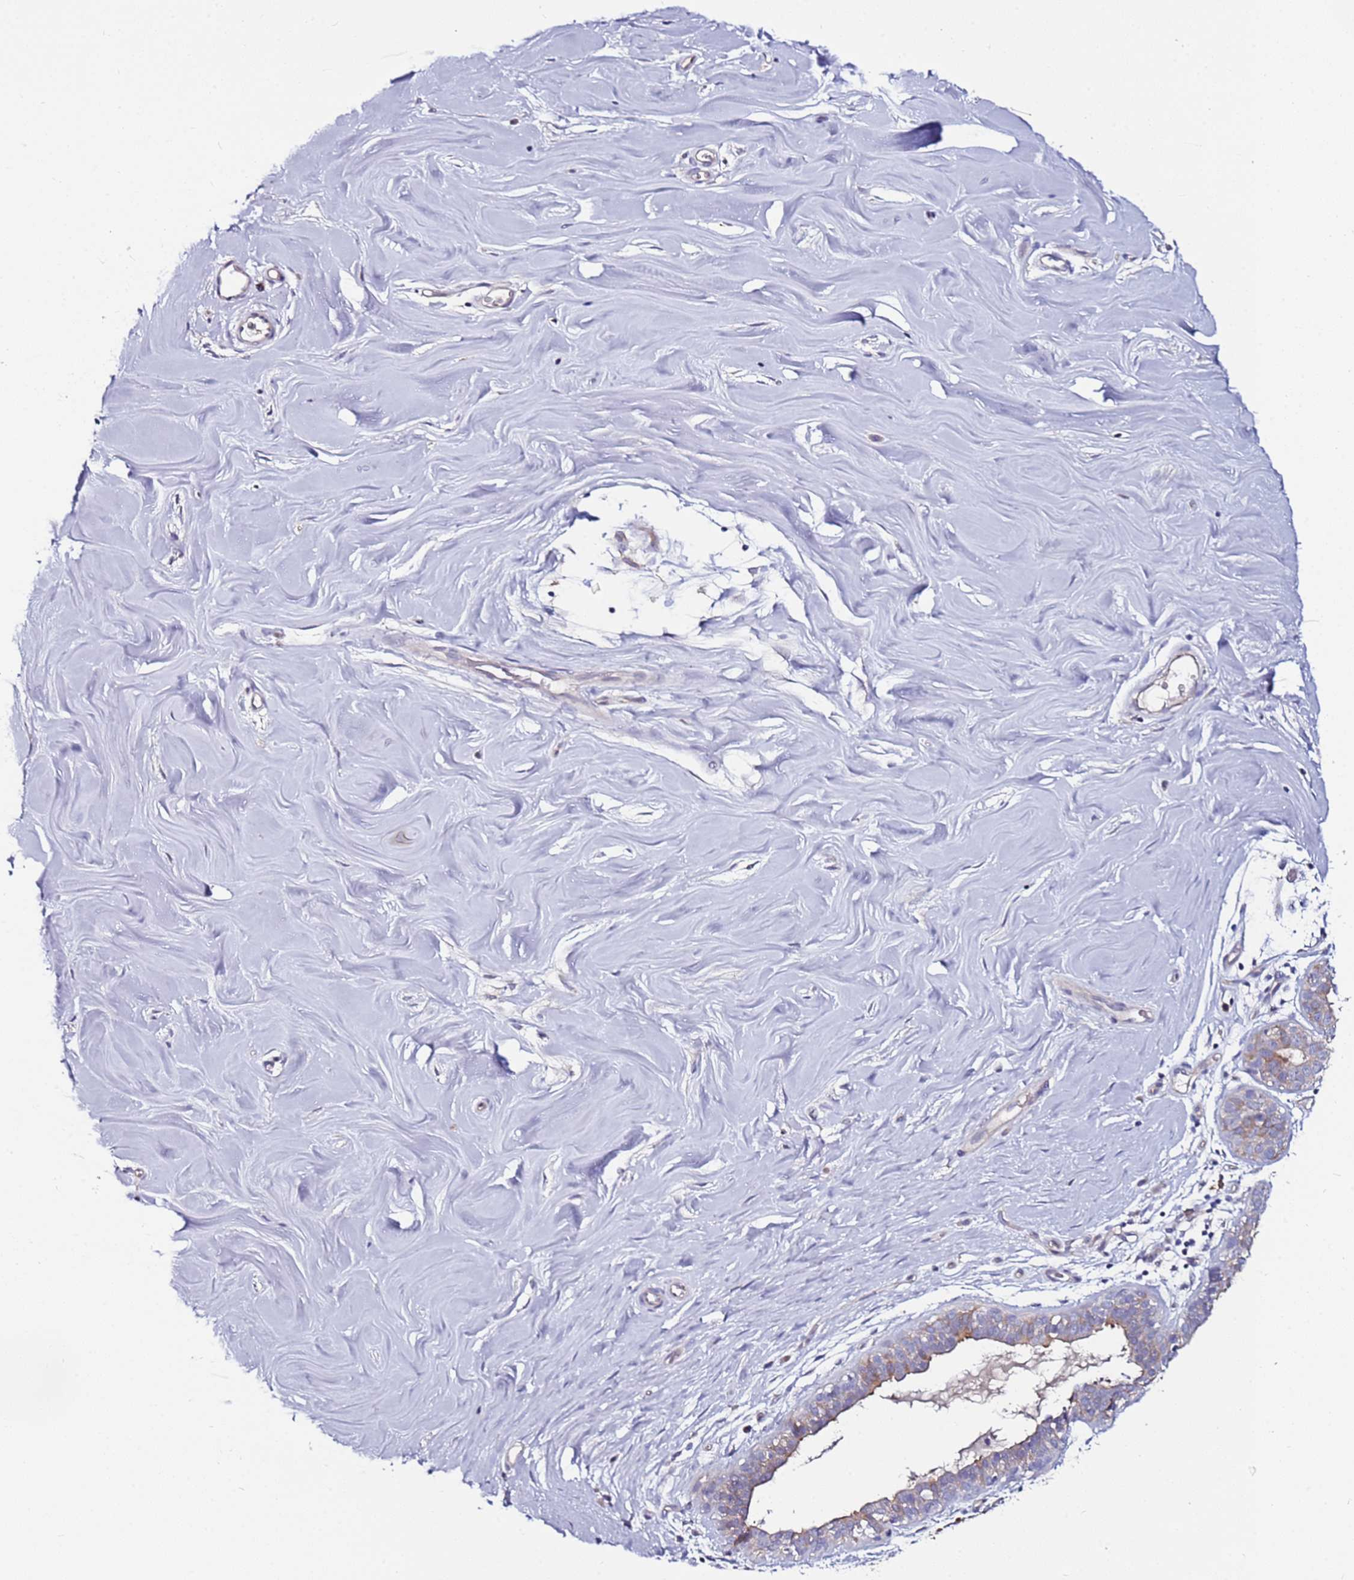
{"staining": {"intensity": "negative", "quantity": "none", "location": "none"}, "tissue": "soft tissue", "cell_type": "Chondrocytes", "image_type": "normal", "snomed": [{"axis": "morphology", "description": "Normal tissue, NOS"}, {"axis": "topography", "description": "Breast"}], "caption": "Immunohistochemical staining of normal soft tissue demonstrates no significant positivity in chondrocytes. (Stains: DAB IHC with hematoxylin counter stain, Microscopy: brightfield microscopy at high magnification).", "gene": "SRRM5", "patient": {"sex": "female", "age": 26}}